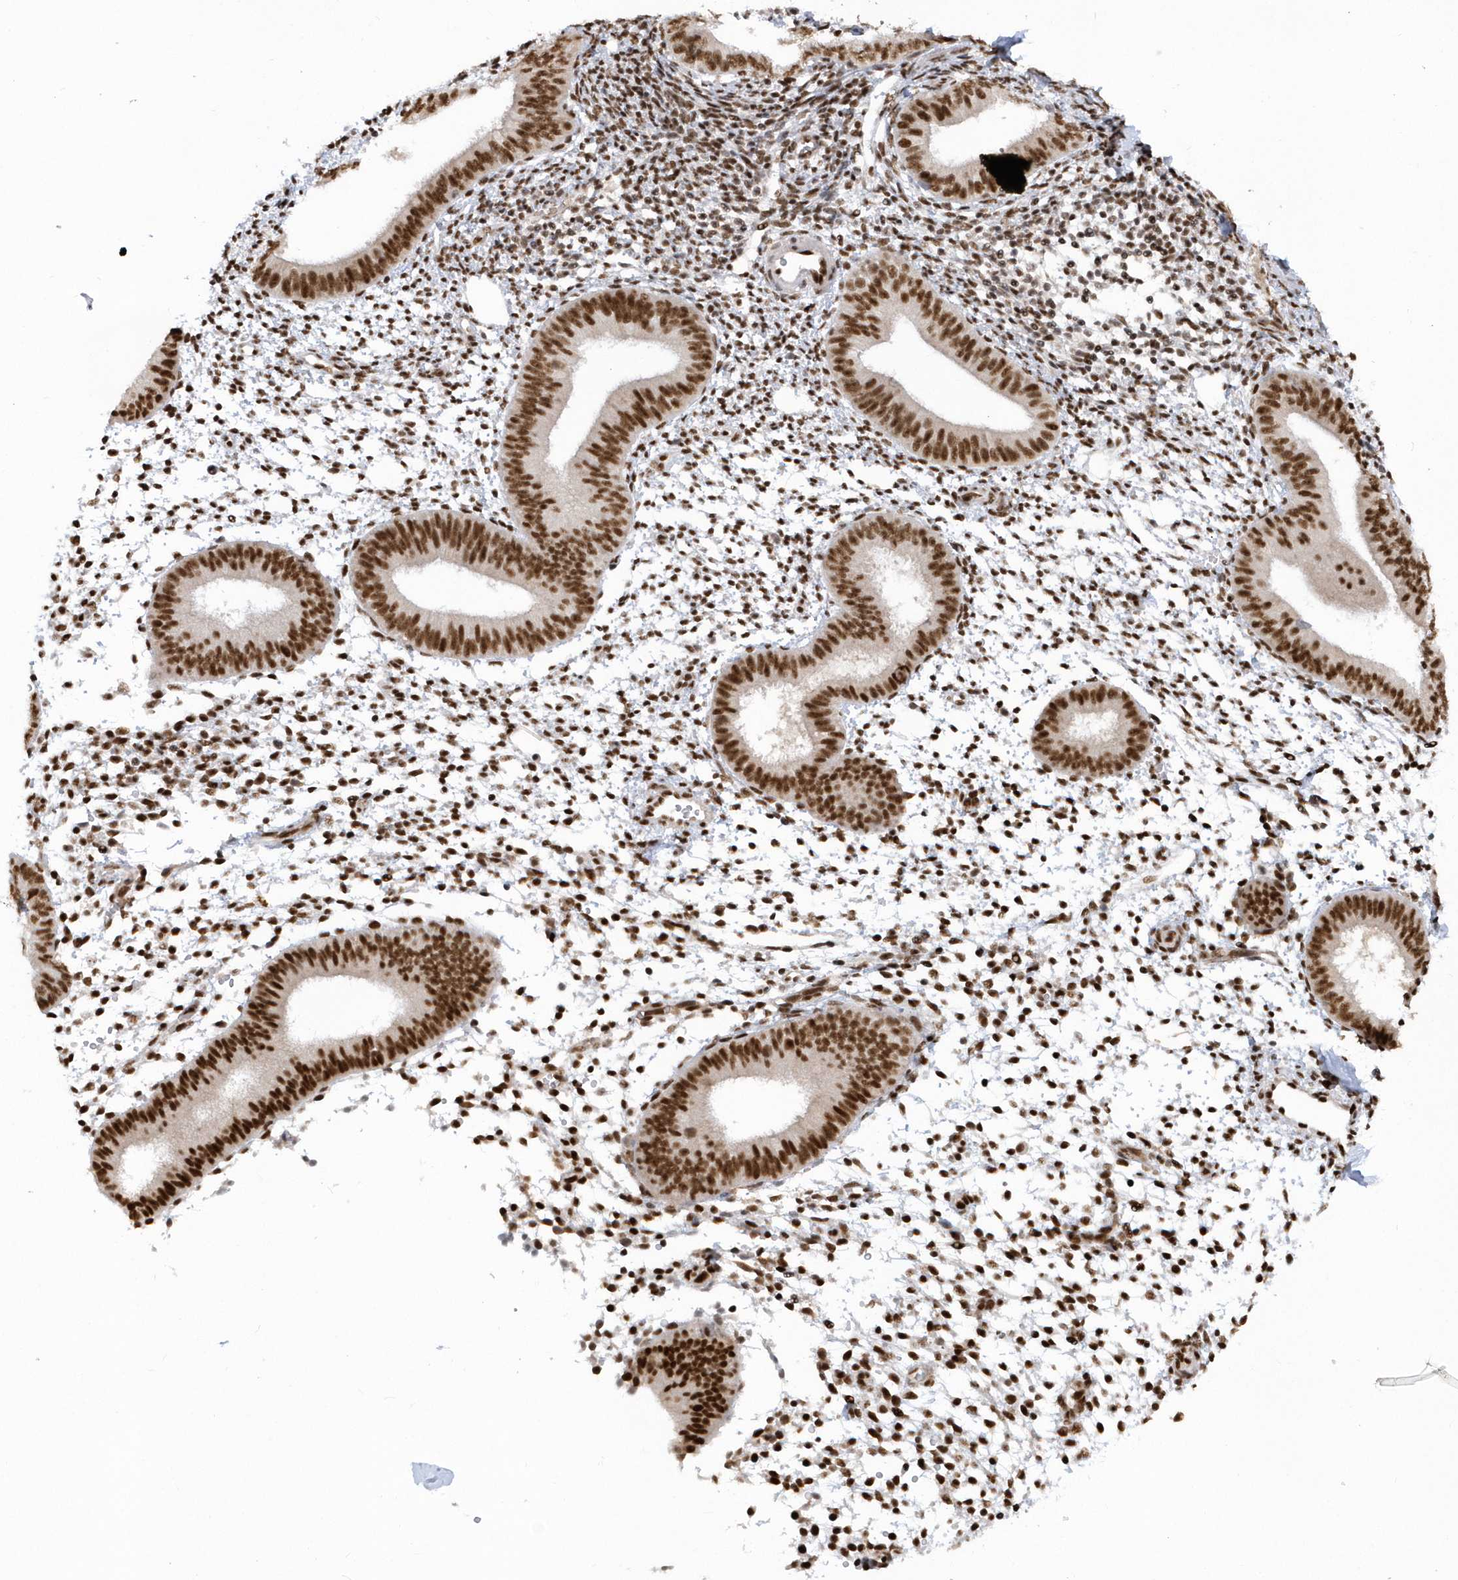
{"staining": {"intensity": "strong", "quantity": ">75%", "location": "nuclear"}, "tissue": "endometrium", "cell_type": "Cells in endometrial stroma", "image_type": "normal", "snomed": [{"axis": "morphology", "description": "Normal tissue, NOS"}, {"axis": "topography", "description": "Uterus"}, {"axis": "topography", "description": "Endometrium"}], "caption": "This histopathology image displays immunohistochemistry (IHC) staining of normal human endometrium, with high strong nuclear staining in about >75% of cells in endometrial stroma.", "gene": "SEPHS1", "patient": {"sex": "female", "age": 48}}